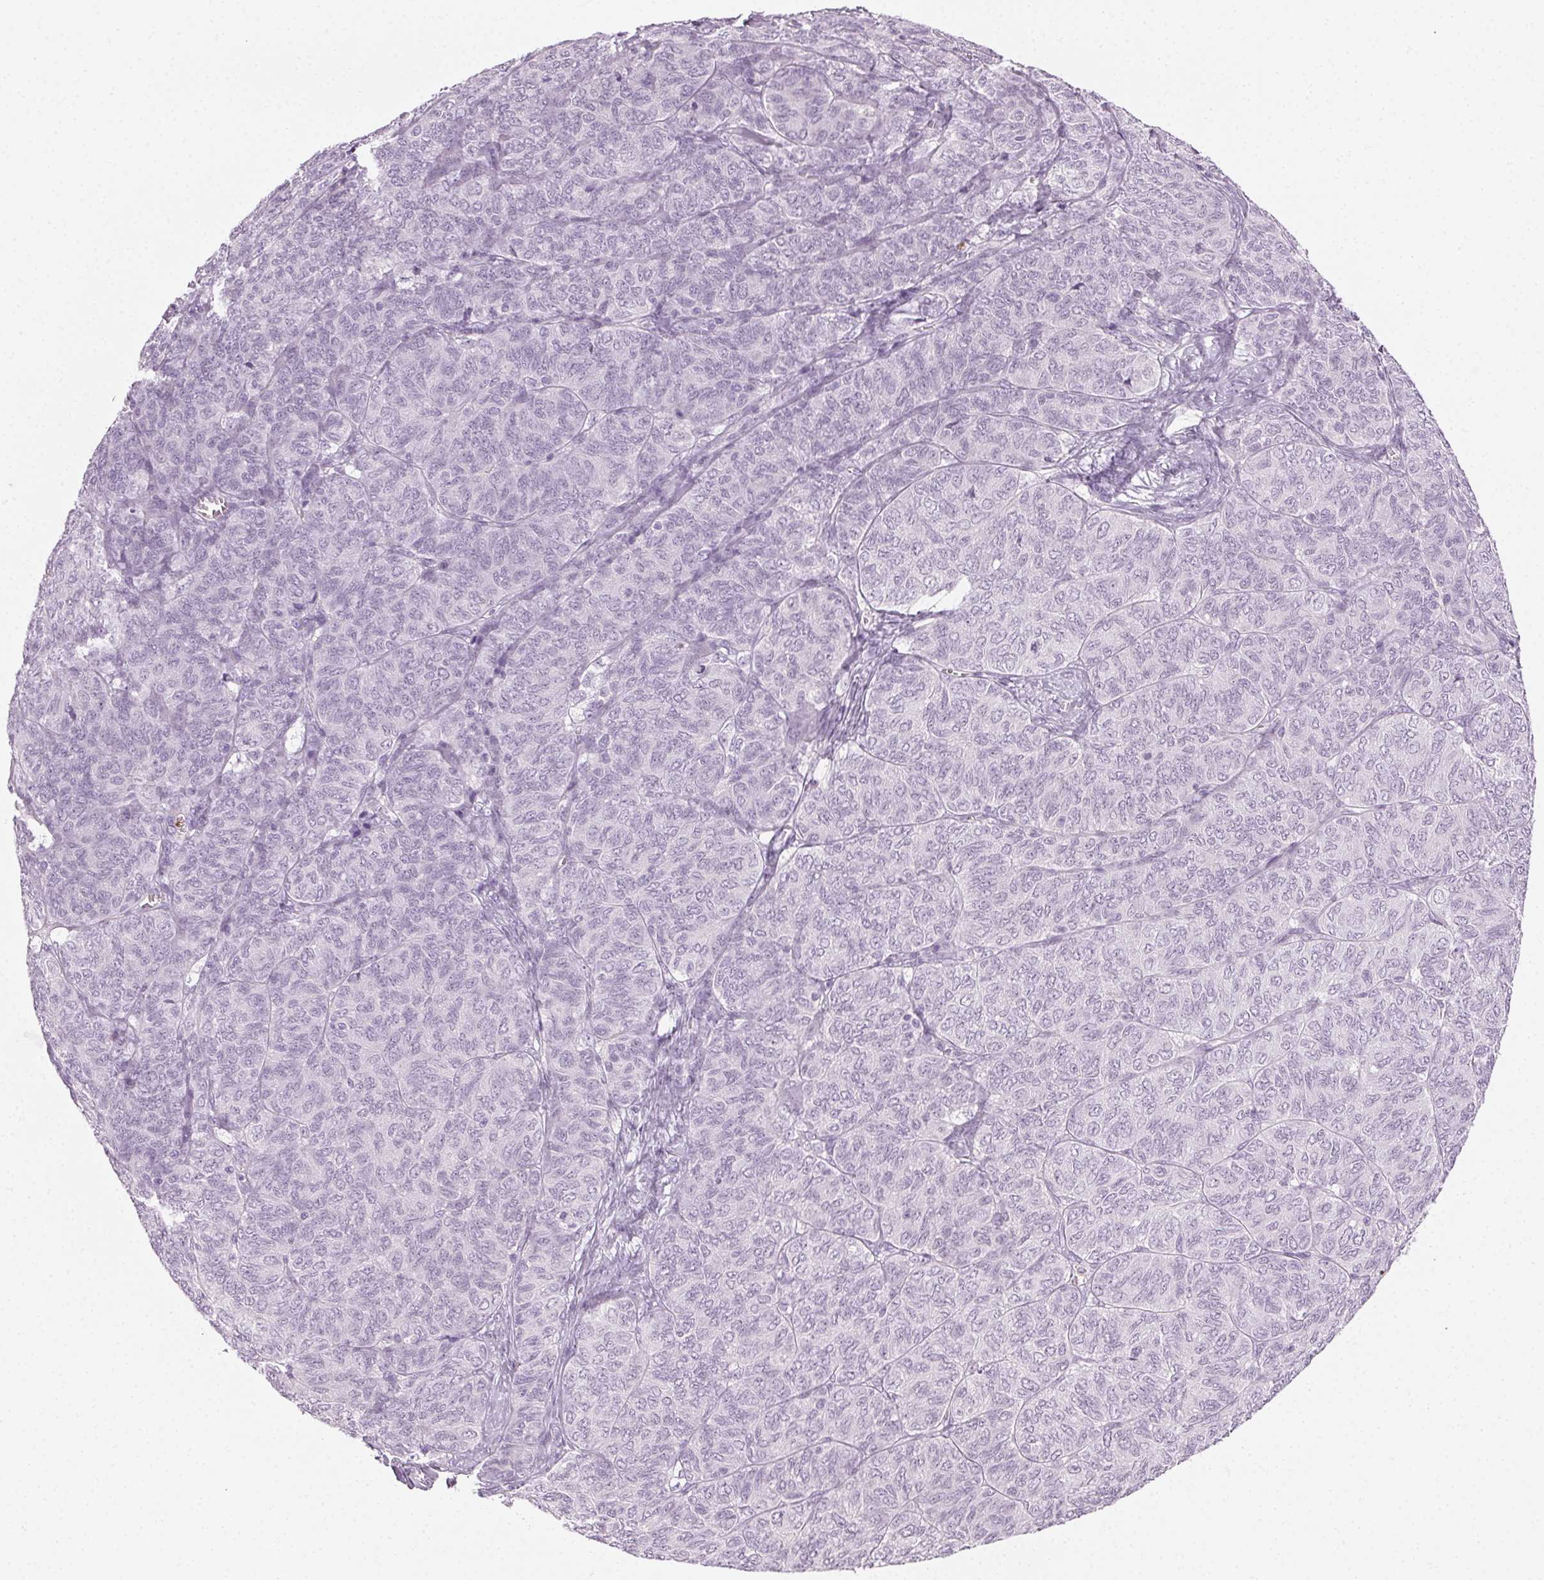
{"staining": {"intensity": "negative", "quantity": "none", "location": "none"}, "tissue": "ovarian cancer", "cell_type": "Tumor cells", "image_type": "cancer", "snomed": [{"axis": "morphology", "description": "Carcinoma, endometroid"}, {"axis": "topography", "description": "Ovary"}], "caption": "This is an IHC micrograph of human endometroid carcinoma (ovarian). There is no positivity in tumor cells.", "gene": "MPO", "patient": {"sex": "female", "age": 80}}